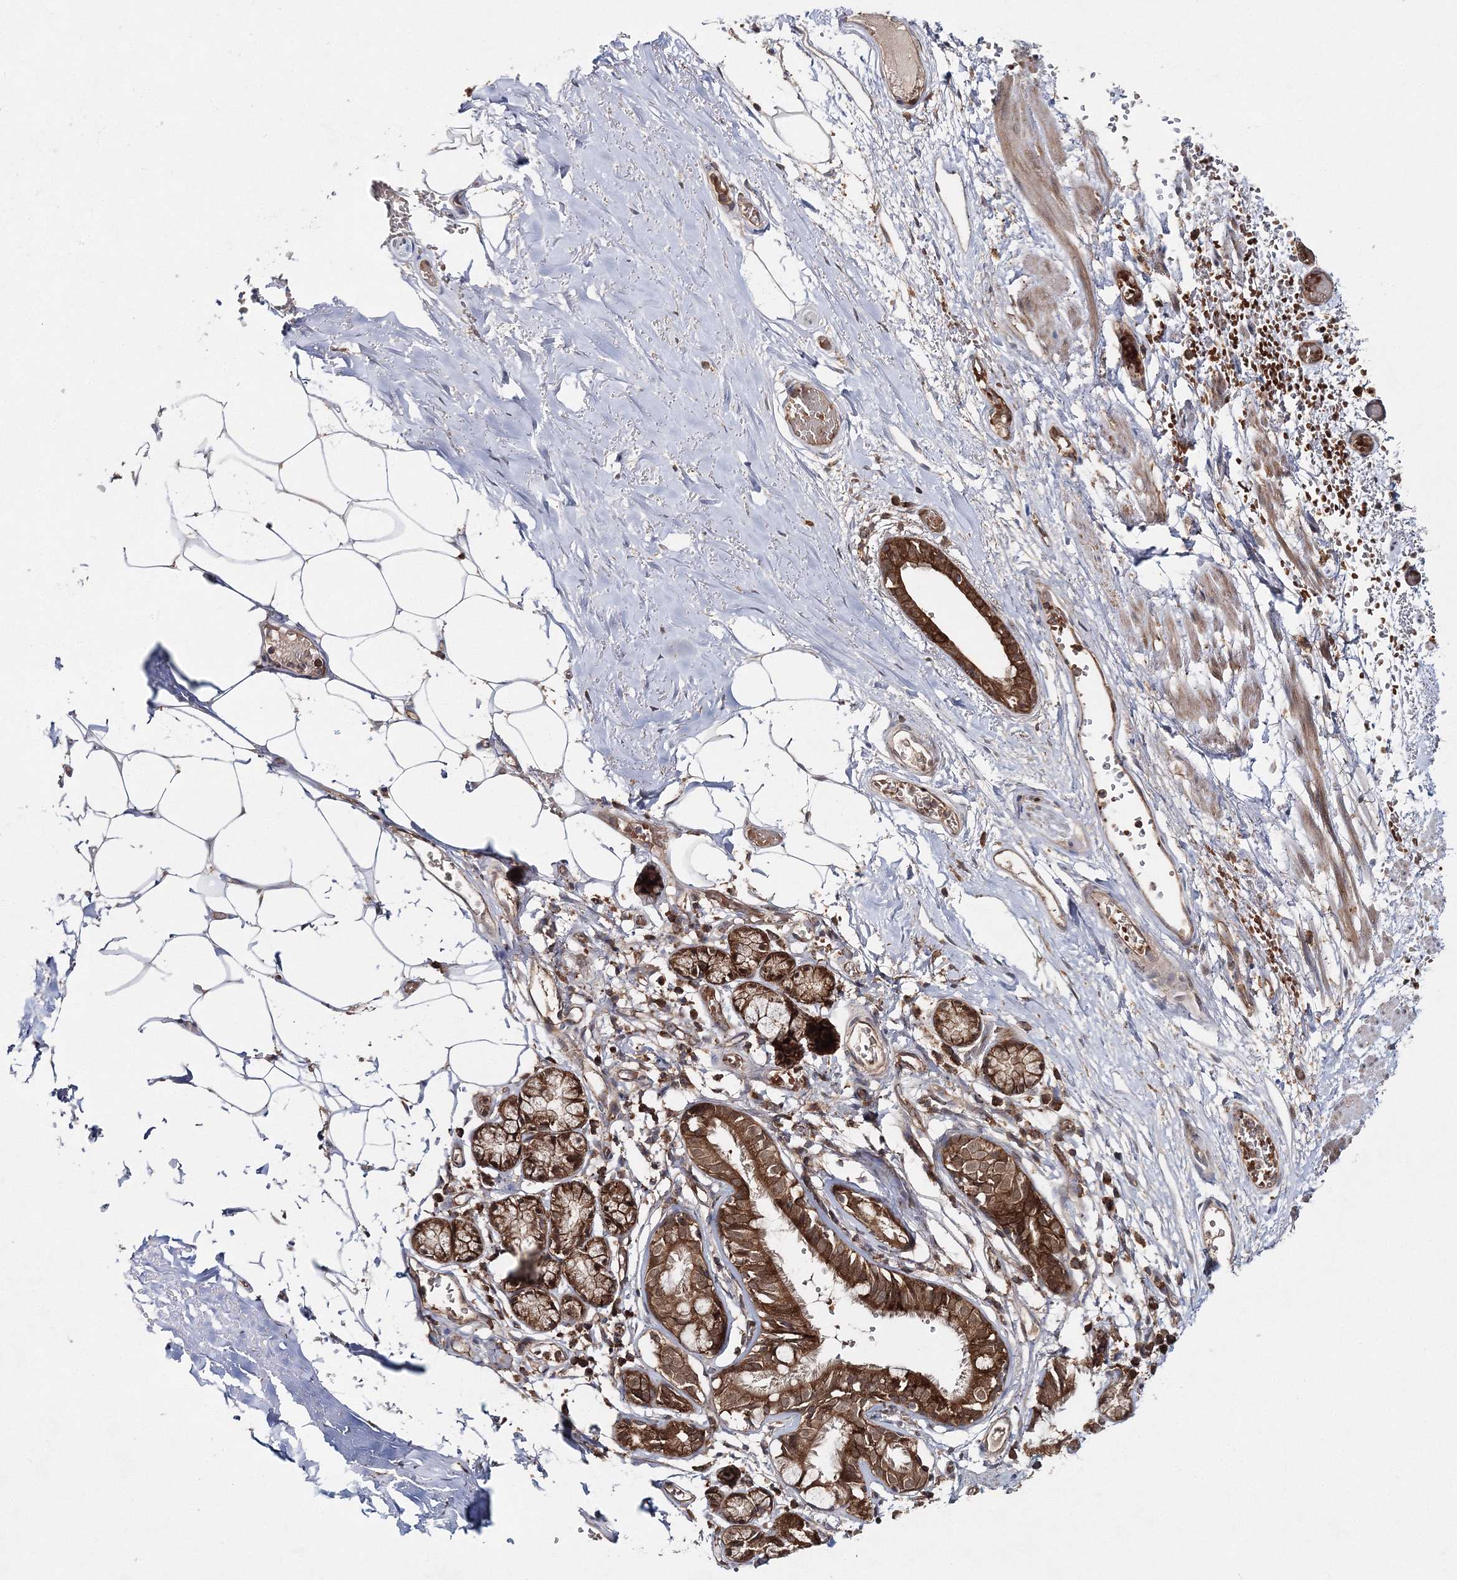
{"staining": {"intensity": "strong", "quantity": "25%-75%", "location": "cytoplasmic/membranous"}, "tissue": "bronchus", "cell_type": "Respiratory epithelial cells", "image_type": "normal", "snomed": [{"axis": "morphology", "description": "Normal tissue, NOS"}, {"axis": "topography", "description": "Bronchus"}, {"axis": "topography", "description": "Lung"}], "caption": "A photomicrograph of human bronchus stained for a protein demonstrates strong cytoplasmic/membranous brown staining in respiratory epithelial cells. (IHC, brightfield microscopy, high magnification).", "gene": "PCBD2", "patient": {"sex": "male", "age": 56}}